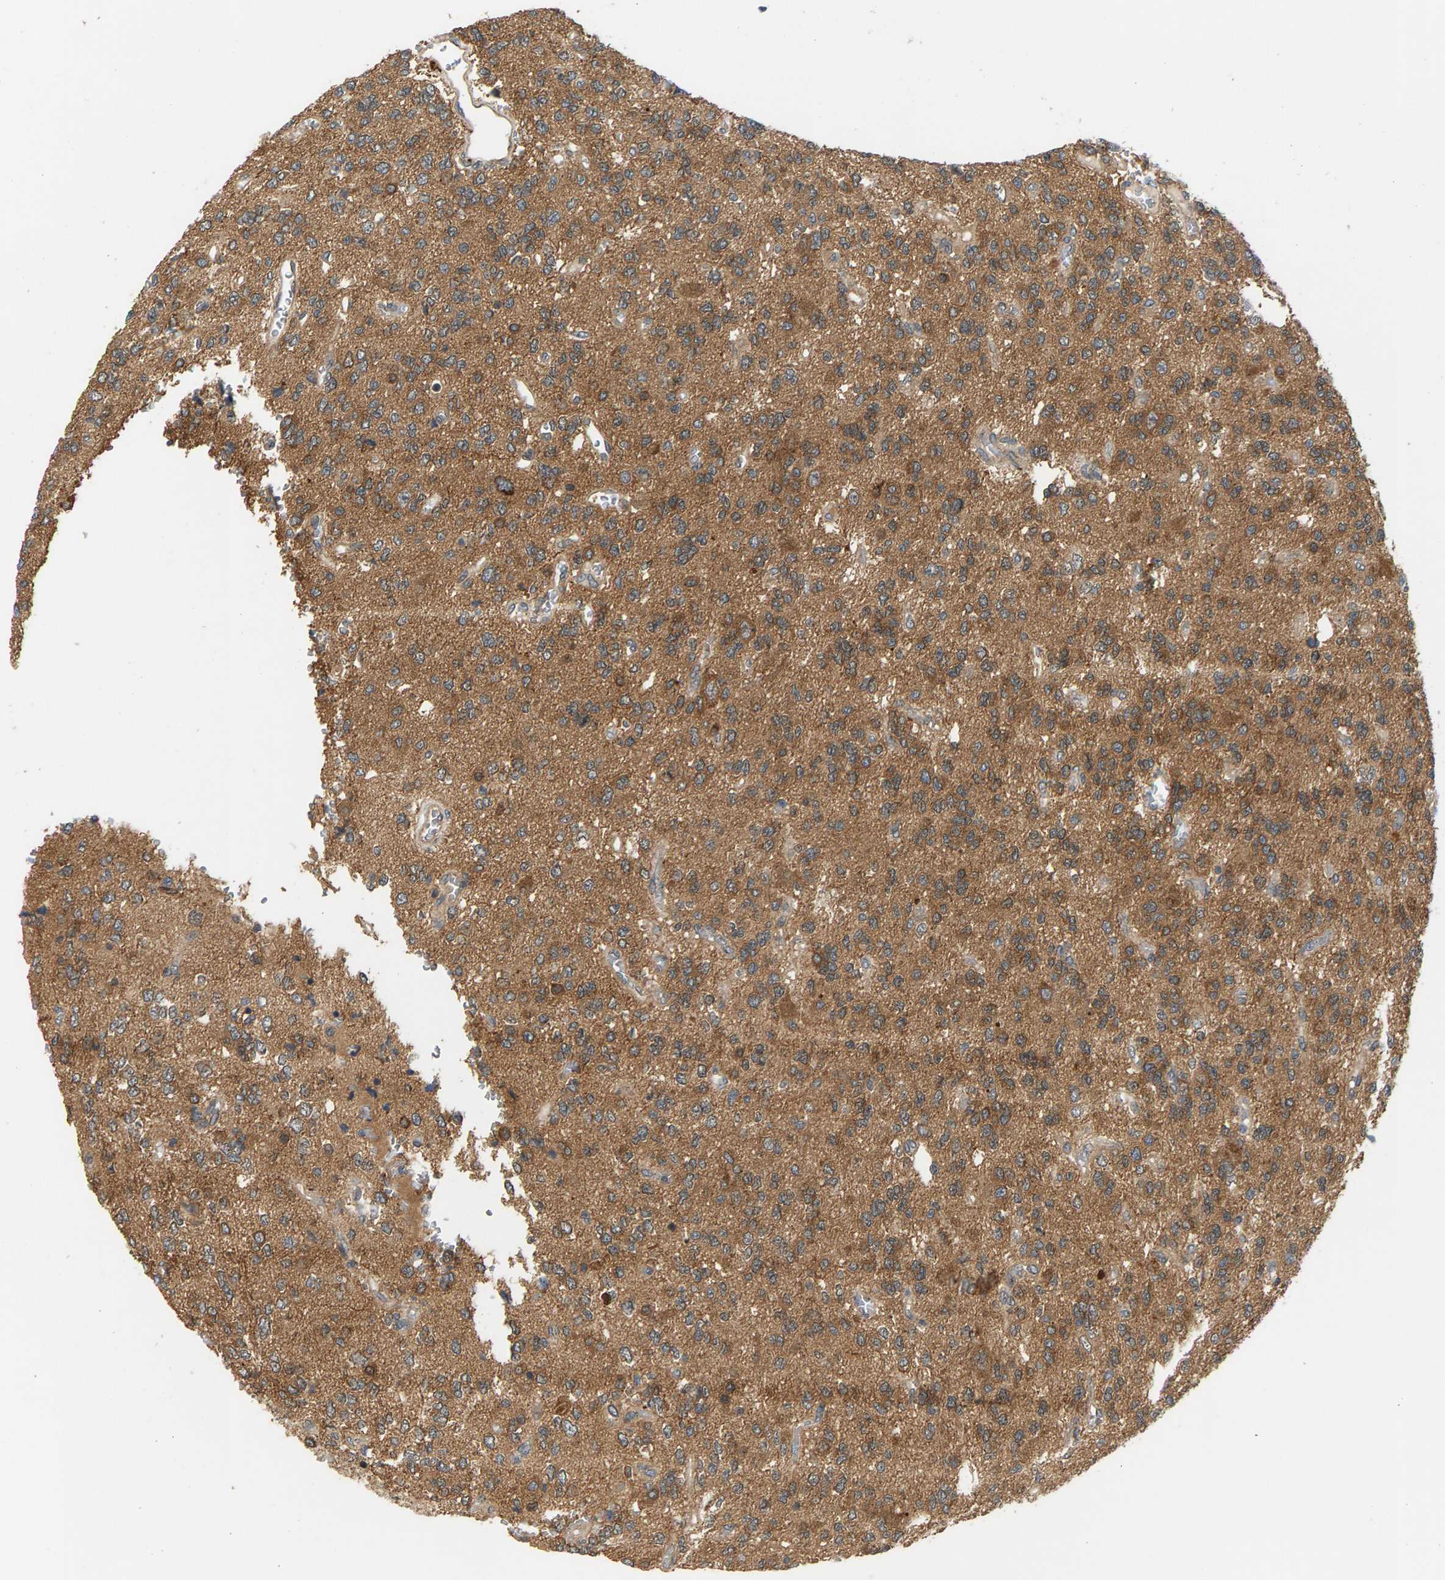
{"staining": {"intensity": "moderate", "quantity": ">75%", "location": "cytoplasmic/membranous"}, "tissue": "glioma", "cell_type": "Tumor cells", "image_type": "cancer", "snomed": [{"axis": "morphology", "description": "Glioma, malignant, Low grade"}, {"axis": "topography", "description": "Brain"}], "caption": "The micrograph reveals a brown stain indicating the presence of a protein in the cytoplasmic/membranous of tumor cells in malignant glioma (low-grade). (DAB = brown stain, brightfield microscopy at high magnification).", "gene": "MAP2K5", "patient": {"sex": "male", "age": 38}}